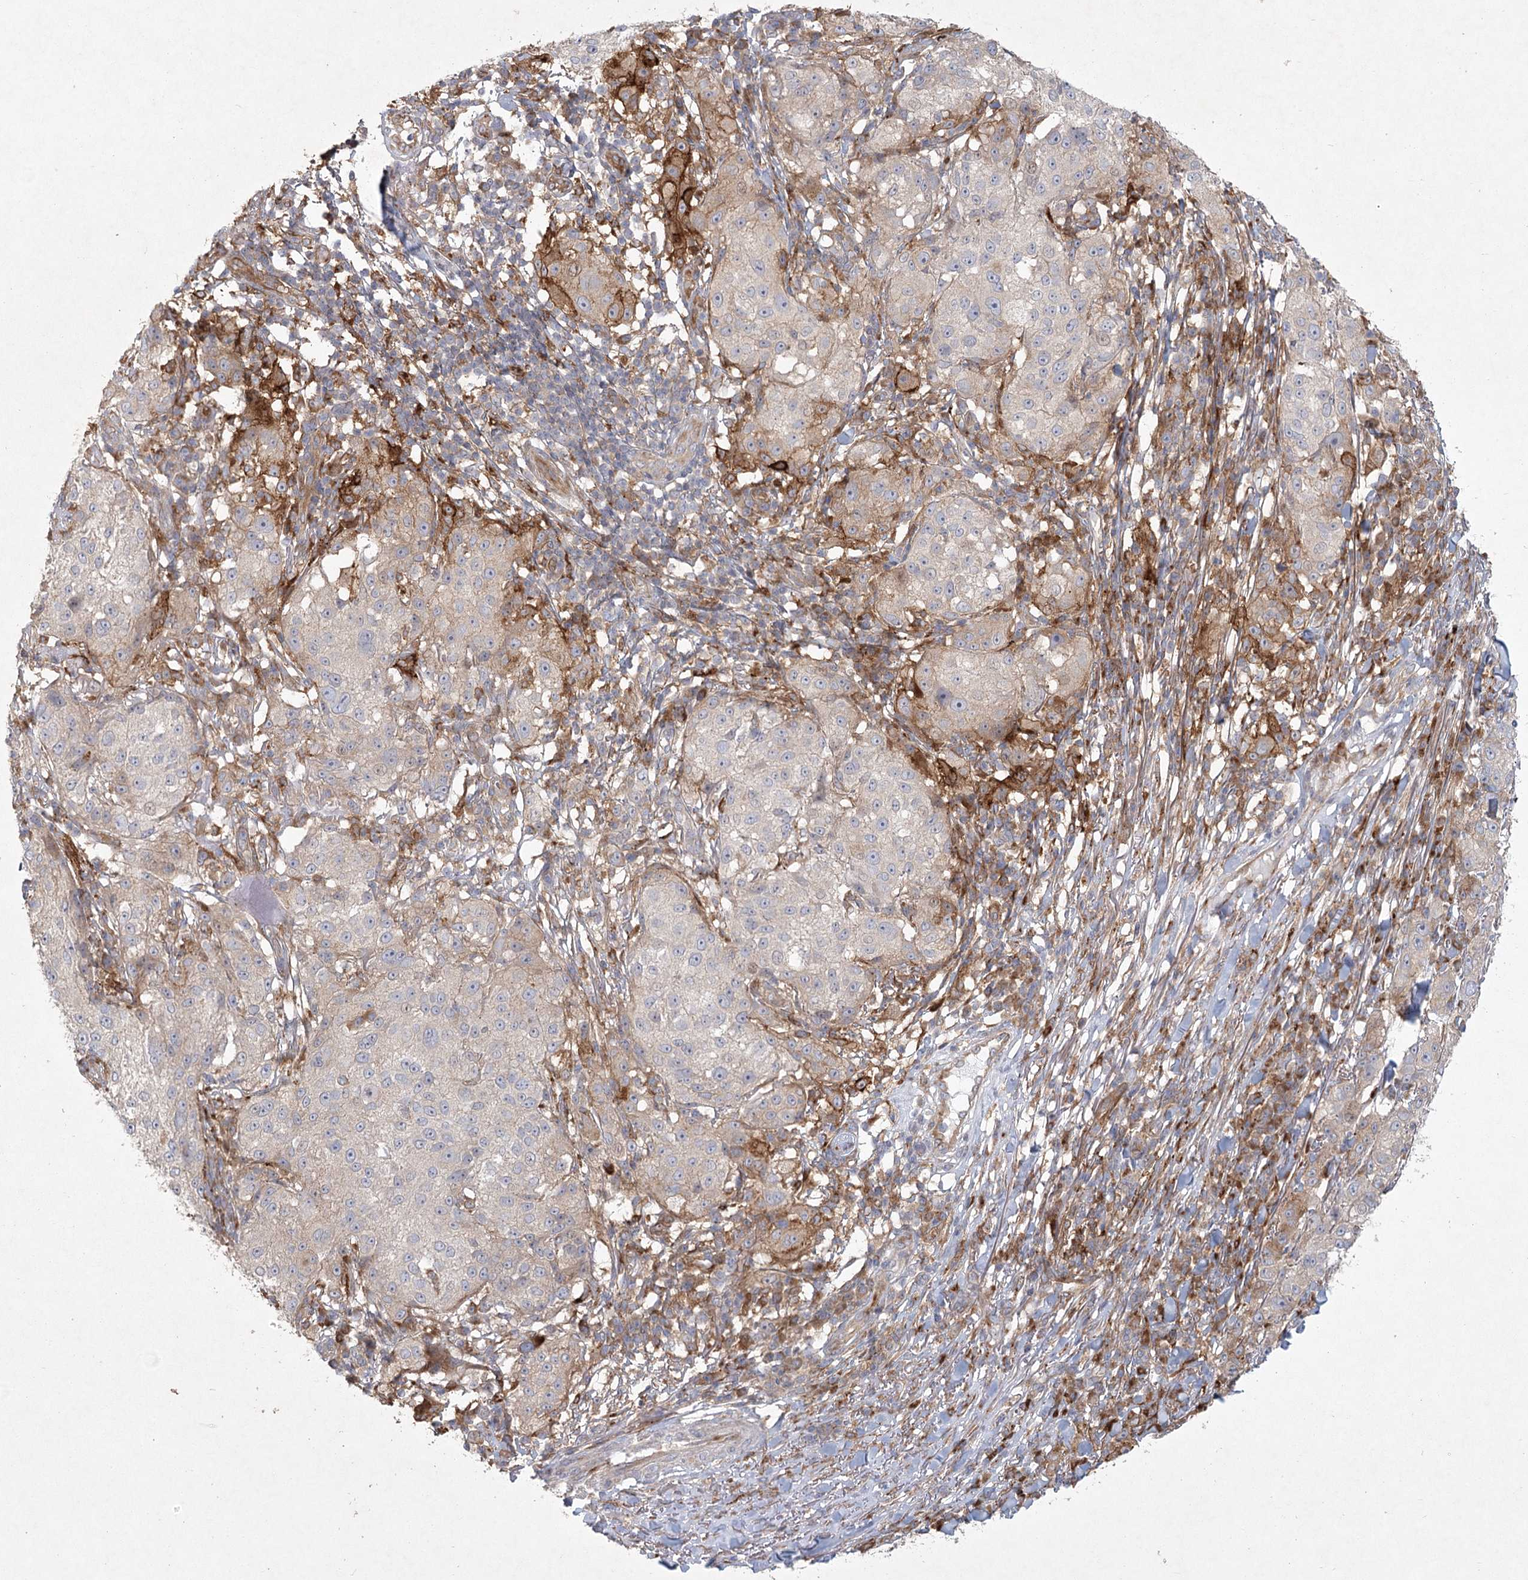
{"staining": {"intensity": "weak", "quantity": "<25%", "location": "cytoplasmic/membranous"}, "tissue": "melanoma", "cell_type": "Tumor cells", "image_type": "cancer", "snomed": [{"axis": "morphology", "description": "Necrosis, NOS"}, {"axis": "morphology", "description": "Malignant melanoma, NOS"}, {"axis": "topography", "description": "Skin"}], "caption": "A micrograph of human malignant melanoma is negative for staining in tumor cells.", "gene": "FAM110C", "patient": {"sex": "female", "age": 87}}